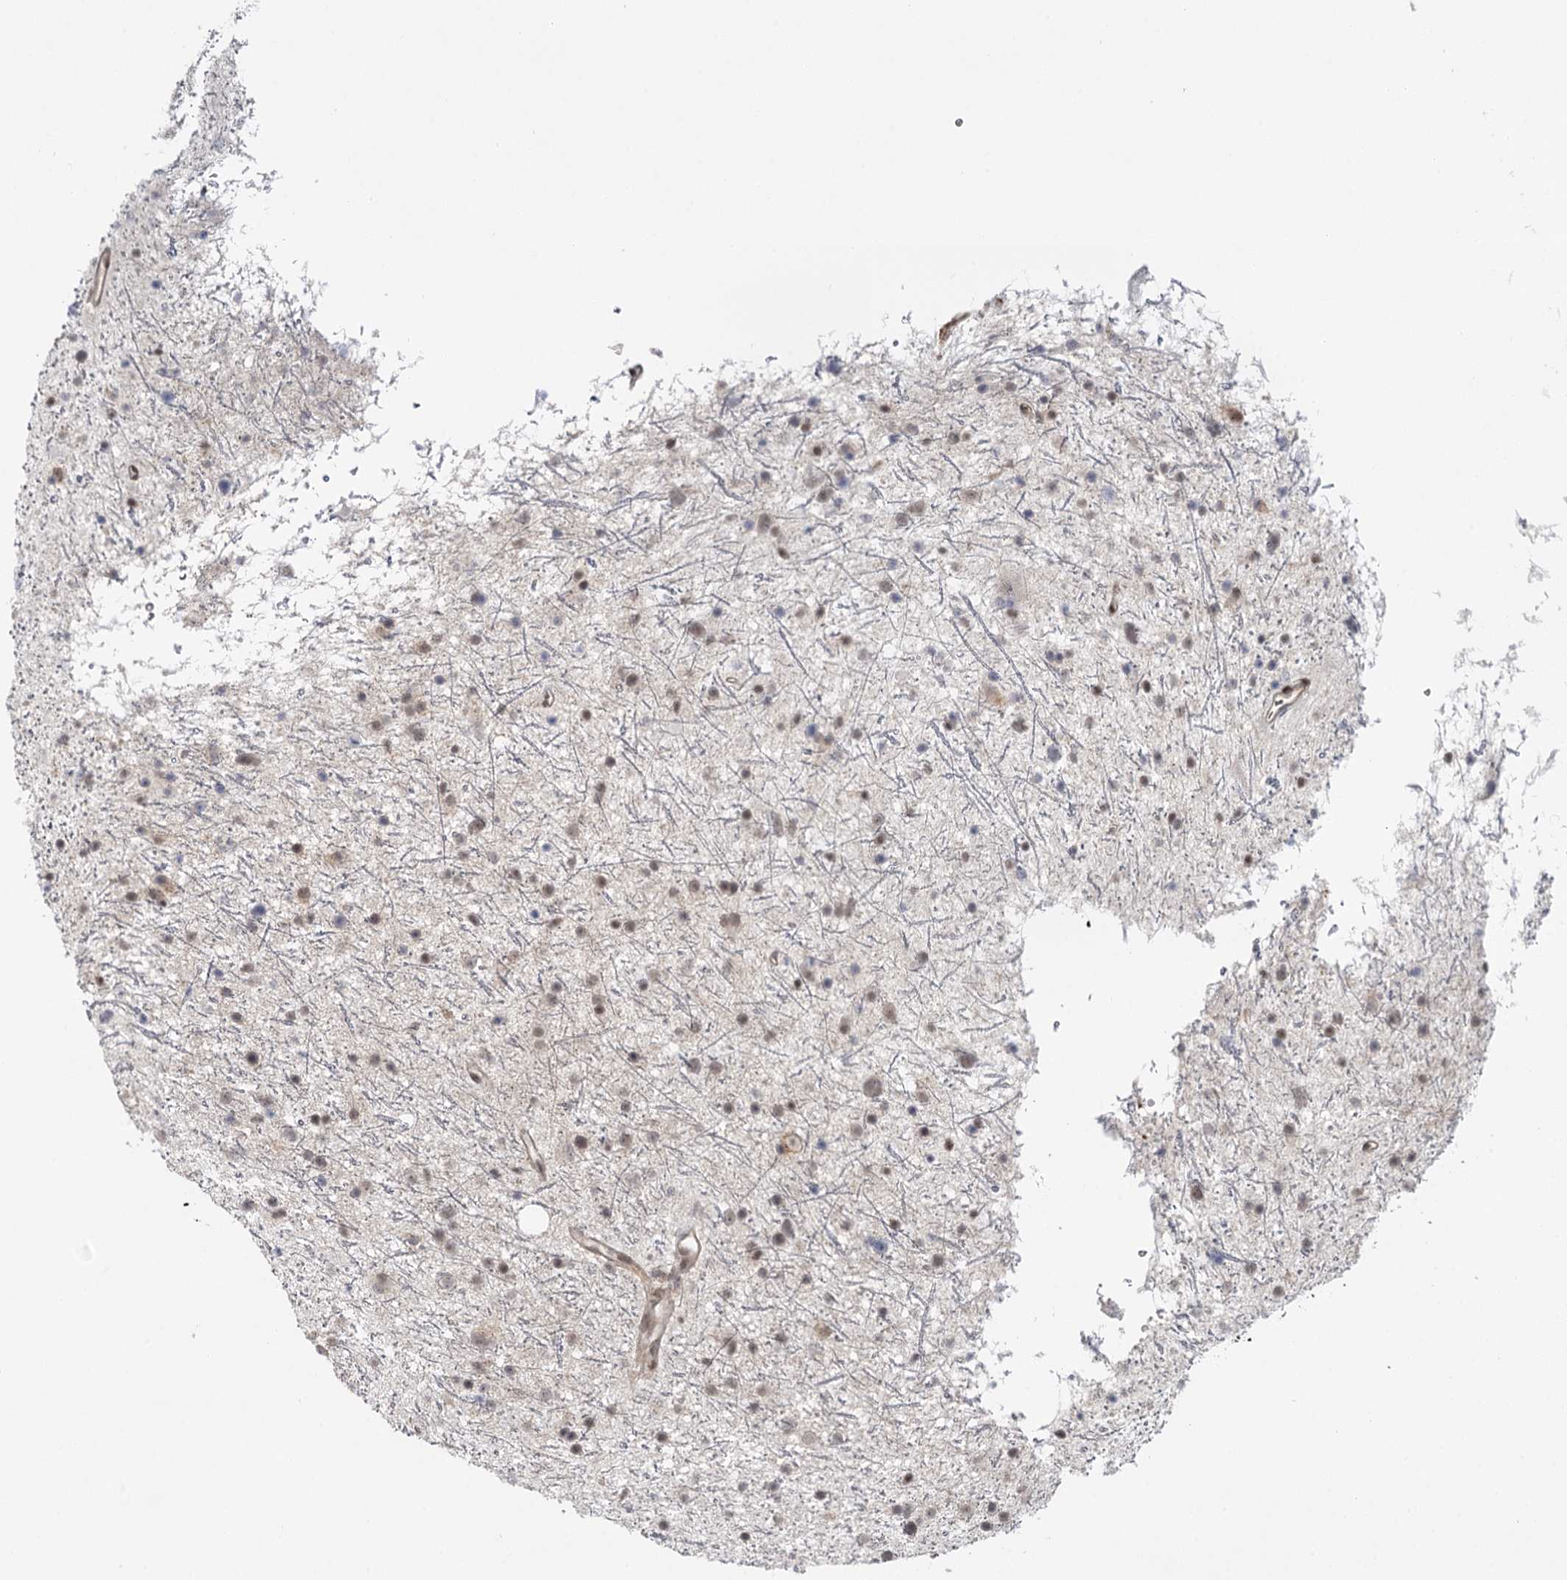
{"staining": {"intensity": "weak", "quantity": ">75%", "location": "nuclear"}, "tissue": "glioma", "cell_type": "Tumor cells", "image_type": "cancer", "snomed": [{"axis": "morphology", "description": "Glioma, malignant, Low grade"}, {"axis": "topography", "description": "Cerebral cortex"}], "caption": "Low-grade glioma (malignant) tissue demonstrates weak nuclear staining in approximately >75% of tumor cells, visualized by immunohistochemistry. Nuclei are stained in blue.", "gene": "FAM13C", "patient": {"sex": "female", "age": 39}}